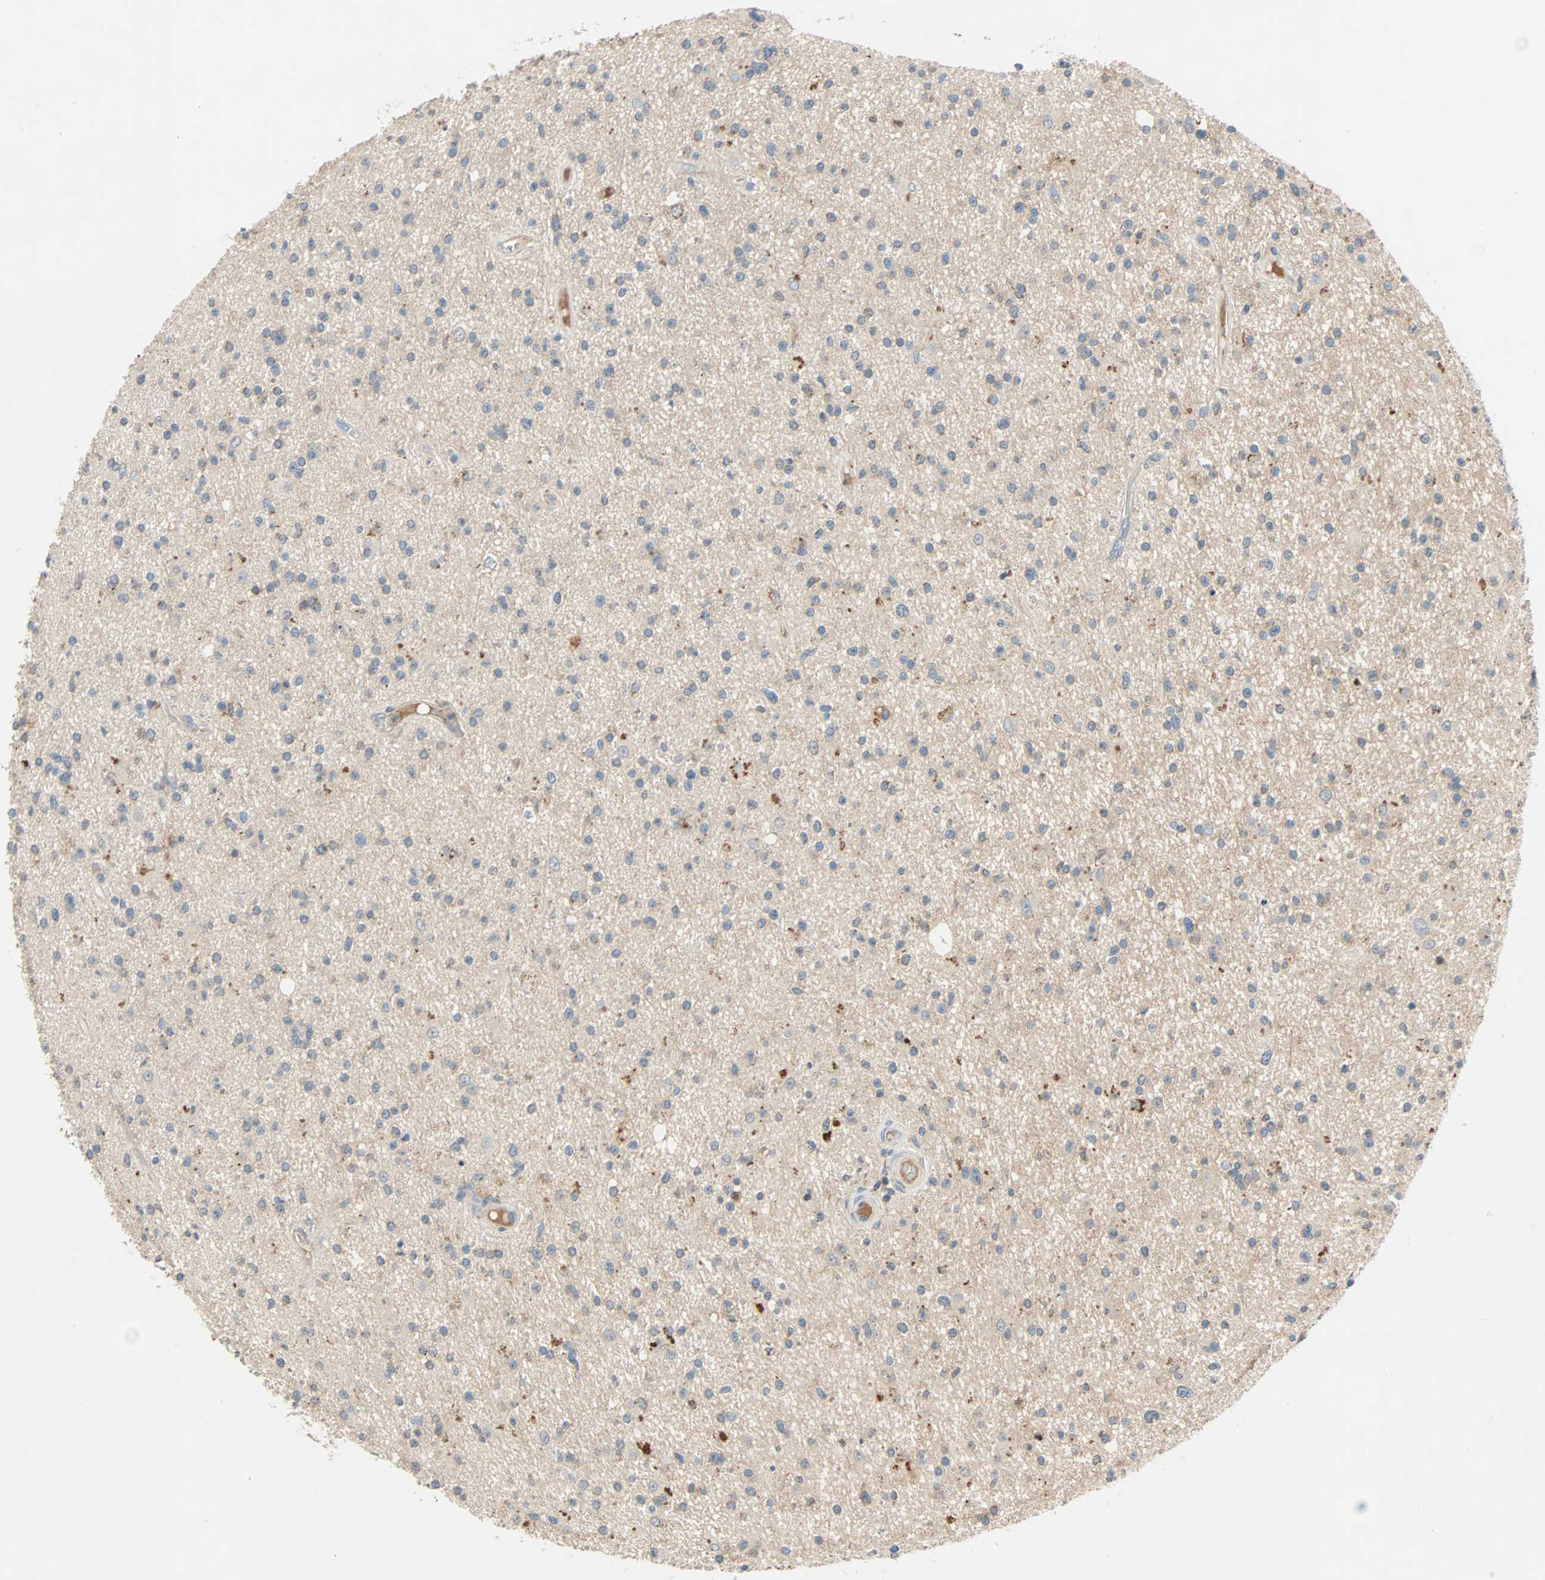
{"staining": {"intensity": "strong", "quantity": "<25%", "location": "cytoplasmic/membranous"}, "tissue": "glioma", "cell_type": "Tumor cells", "image_type": "cancer", "snomed": [{"axis": "morphology", "description": "Glioma, malignant, High grade"}, {"axis": "topography", "description": "Brain"}], "caption": "Protein positivity by immunohistochemistry reveals strong cytoplasmic/membranous expression in approximately <25% of tumor cells in malignant glioma (high-grade).", "gene": "XYLT1", "patient": {"sex": "male", "age": 33}}